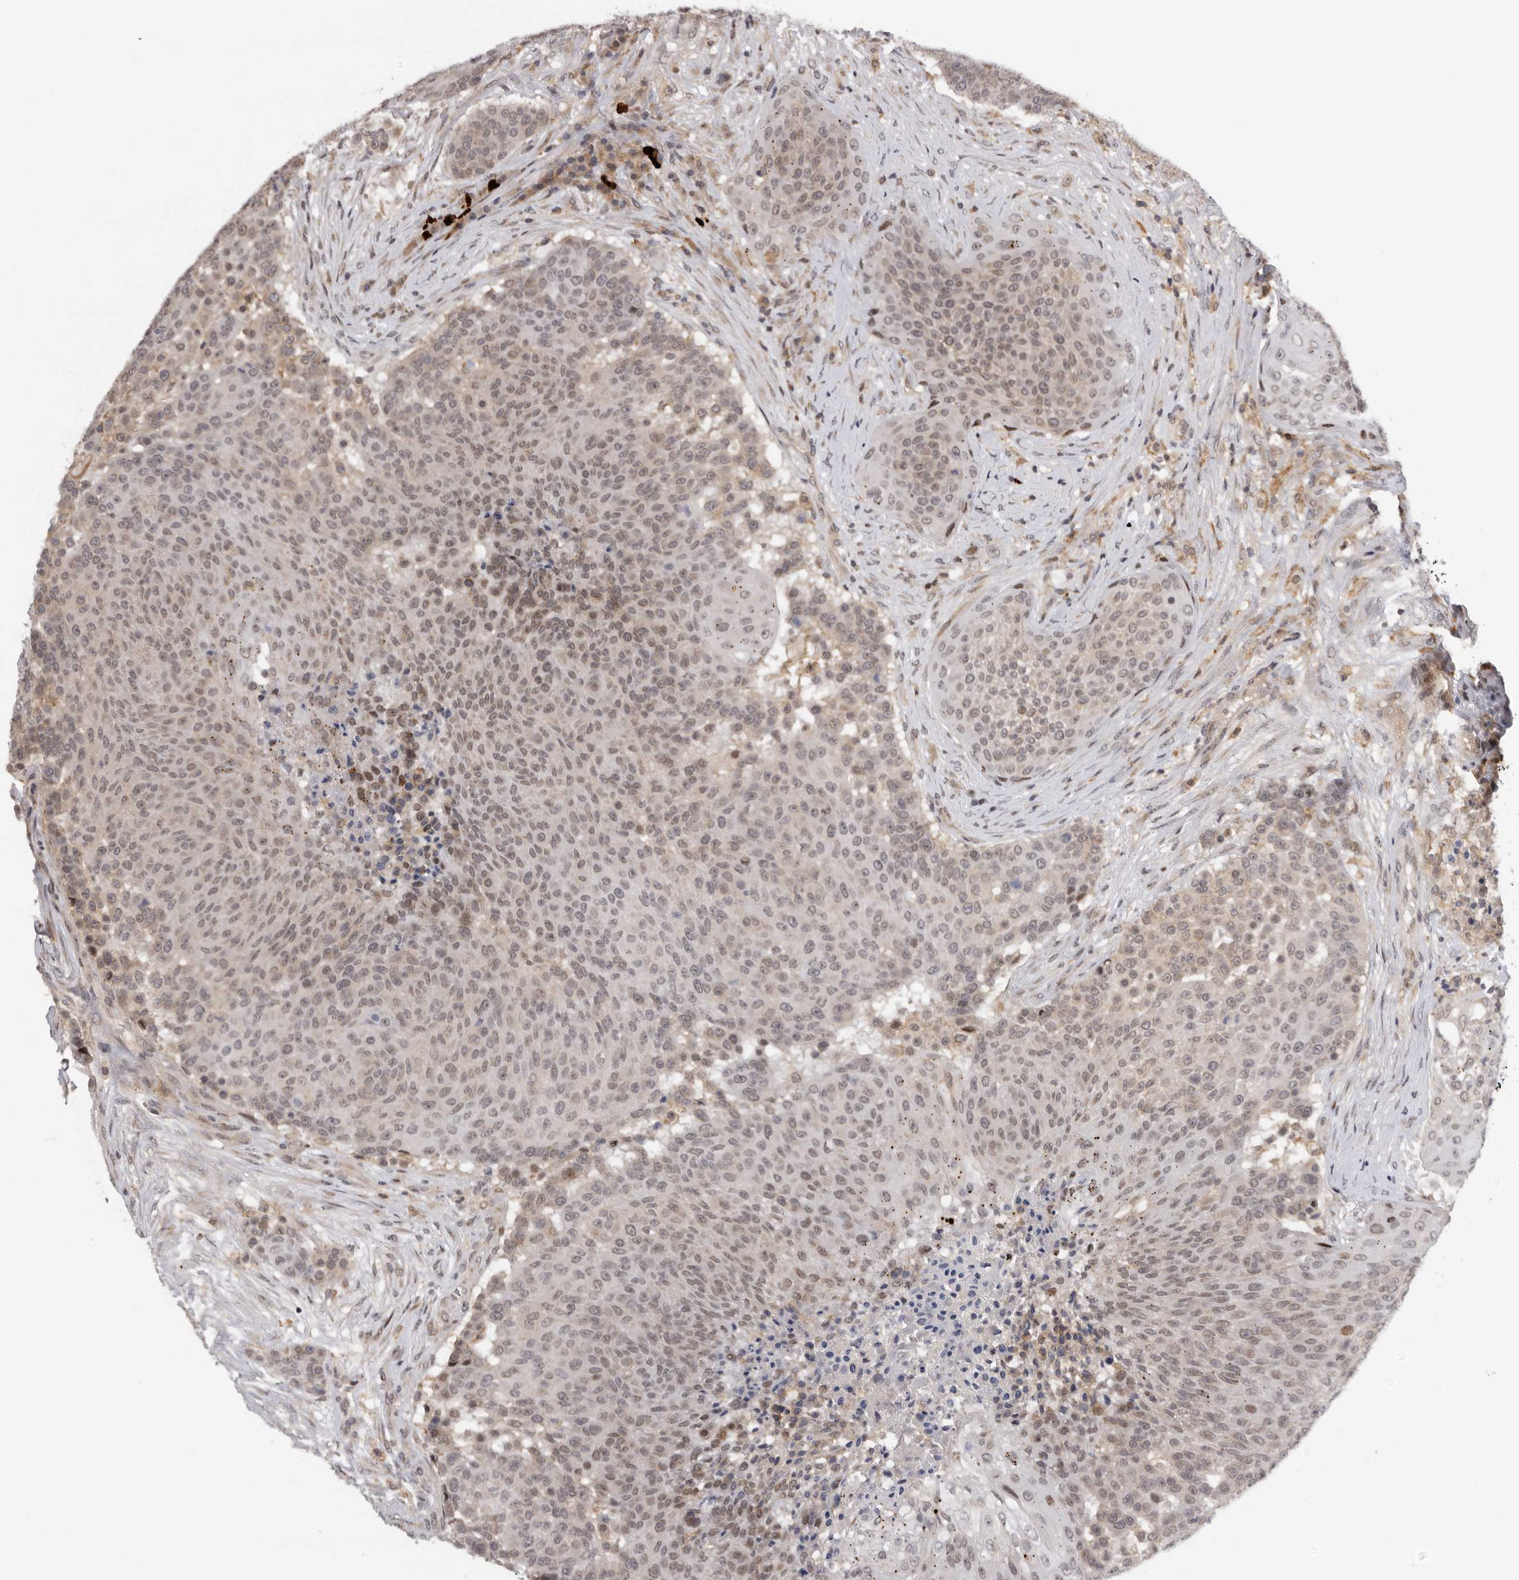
{"staining": {"intensity": "weak", "quantity": ">75%", "location": "nuclear"}, "tissue": "urothelial cancer", "cell_type": "Tumor cells", "image_type": "cancer", "snomed": [{"axis": "morphology", "description": "Urothelial carcinoma, High grade"}, {"axis": "topography", "description": "Urinary bladder"}], "caption": "There is low levels of weak nuclear staining in tumor cells of urothelial carcinoma (high-grade), as demonstrated by immunohistochemical staining (brown color).", "gene": "KIF2B", "patient": {"sex": "female", "age": 63}}